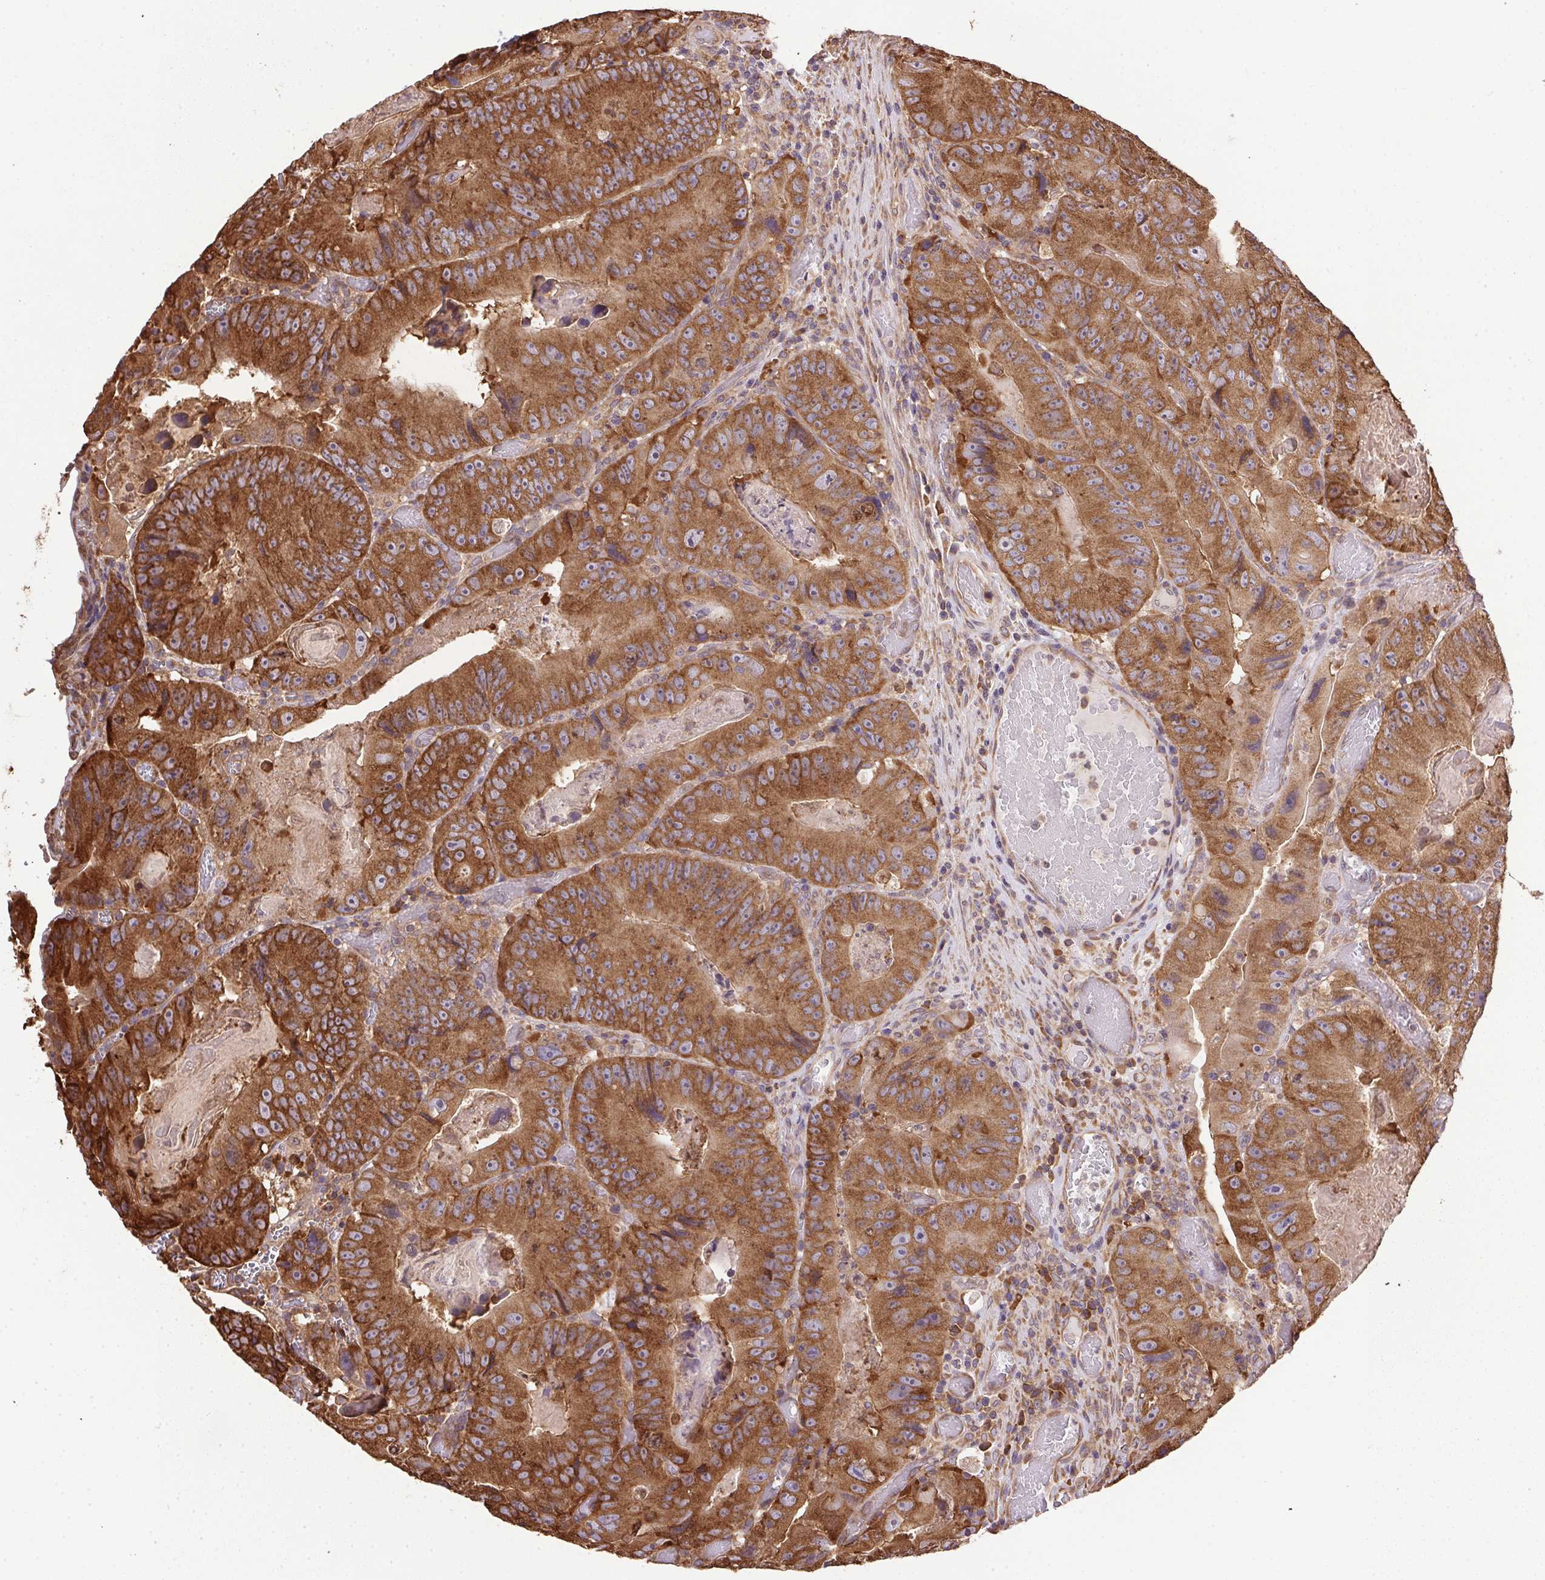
{"staining": {"intensity": "strong", "quantity": ">75%", "location": "cytoplasmic/membranous"}, "tissue": "colorectal cancer", "cell_type": "Tumor cells", "image_type": "cancer", "snomed": [{"axis": "morphology", "description": "Adenocarcinoma, NOS"}, {"axis": "topography", "description": "Colon"}], "caption": "Protein analysis of colorectal adenocarcinoma tissue demonstrates strong cytoplasmic/membranous positivity in about >75% of tumor cells.", "gene": "EIF2S1", "patient": {"sex": "female", "age": 86}}